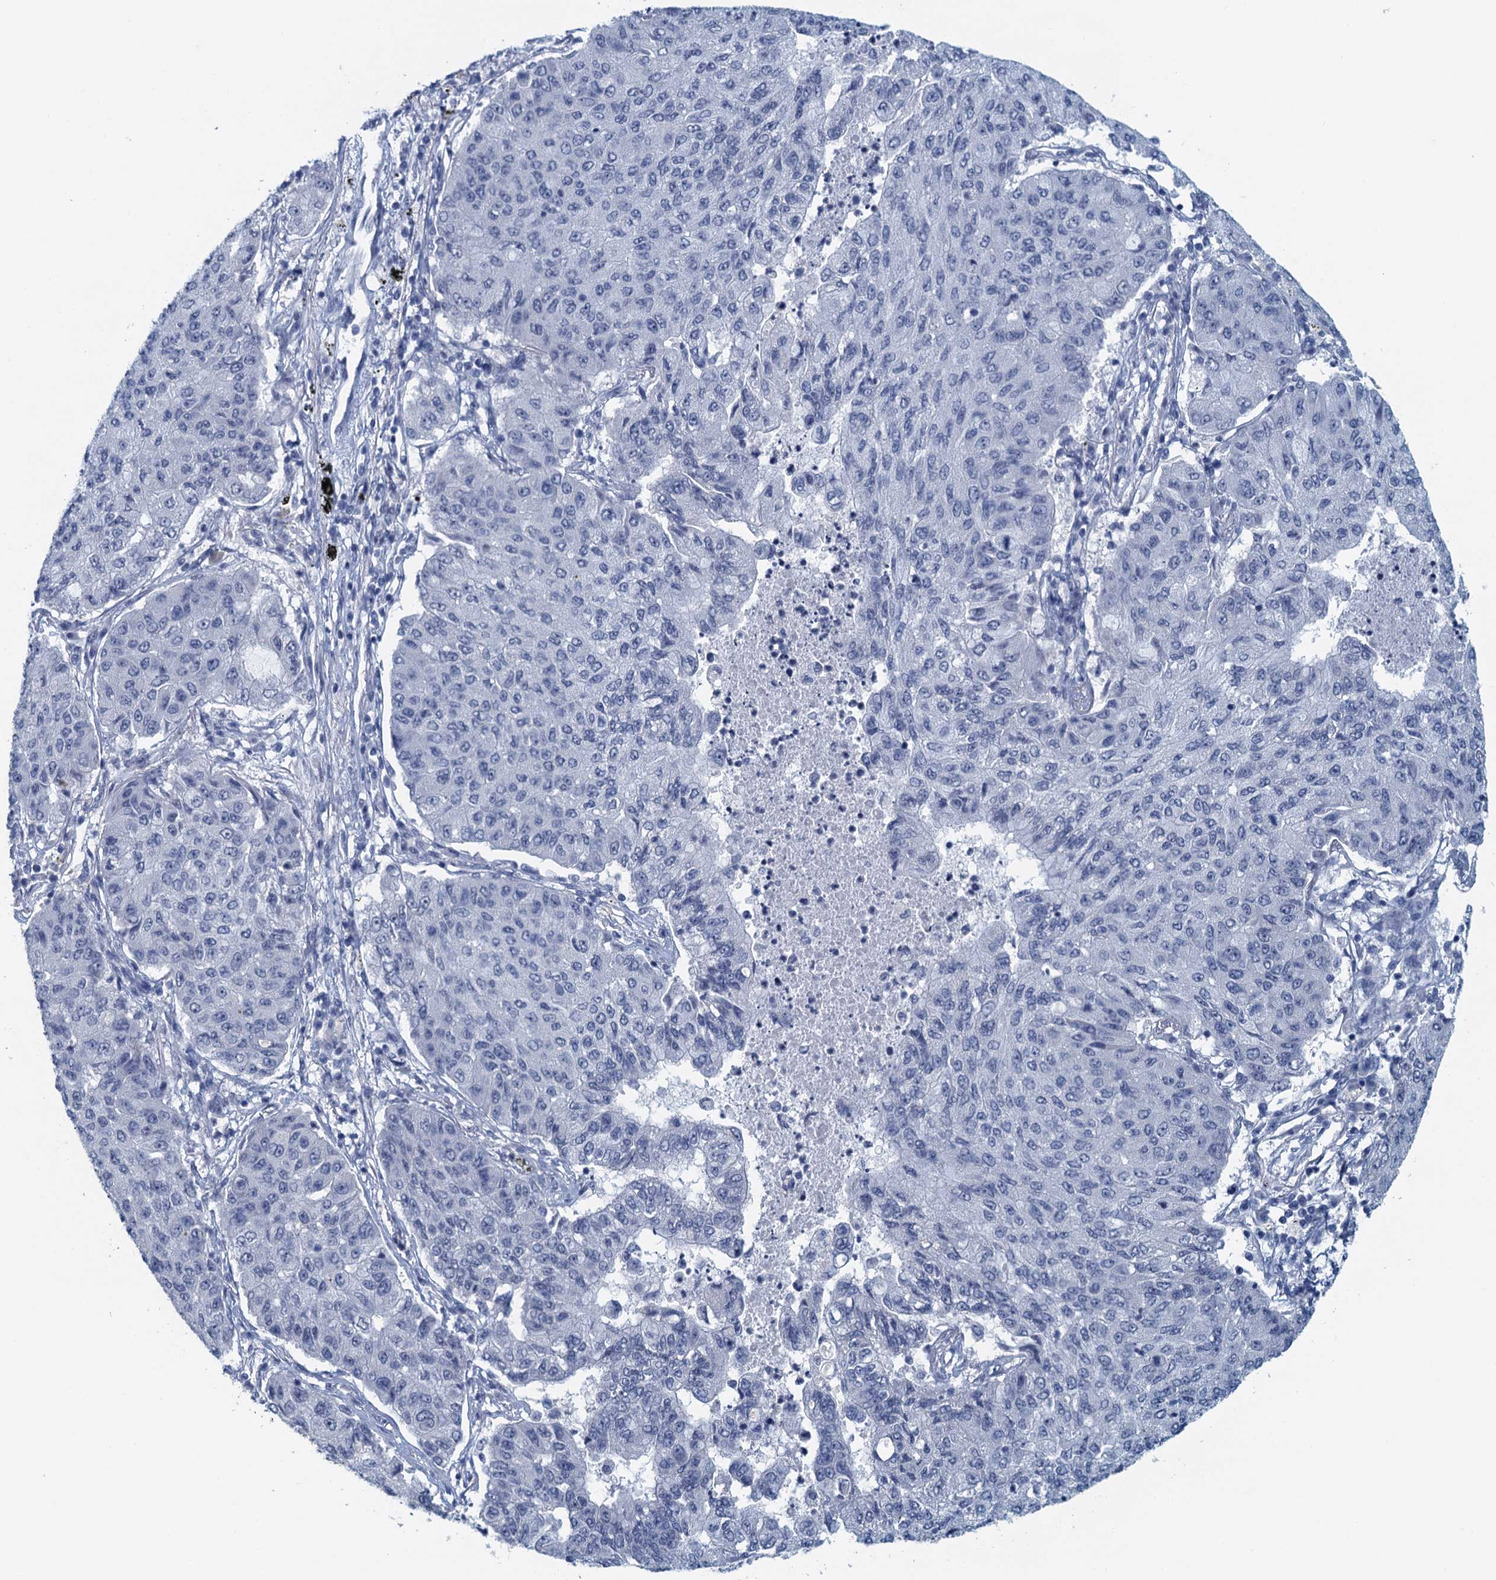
{"staining": {"intensity": "negative", "quantity": "none", "location": "none"}, "tissue": "lung cancer", "cell_type": "Tumor cells", "image_type": "cancer", "snomed": [{"axis": "morphology", "description": "Squamous cell carcinoma, NOS"}, {"axis": "topography", "description": "Lung"}], "caption": "Immunohistochemistry (IHC) image of human squamous cell carcinoma (lung) stained for a protein (brown), which shows no staining in tumor cells.", "gene": "TTLL9", "patient": {"sex": "male", "age": 74}}